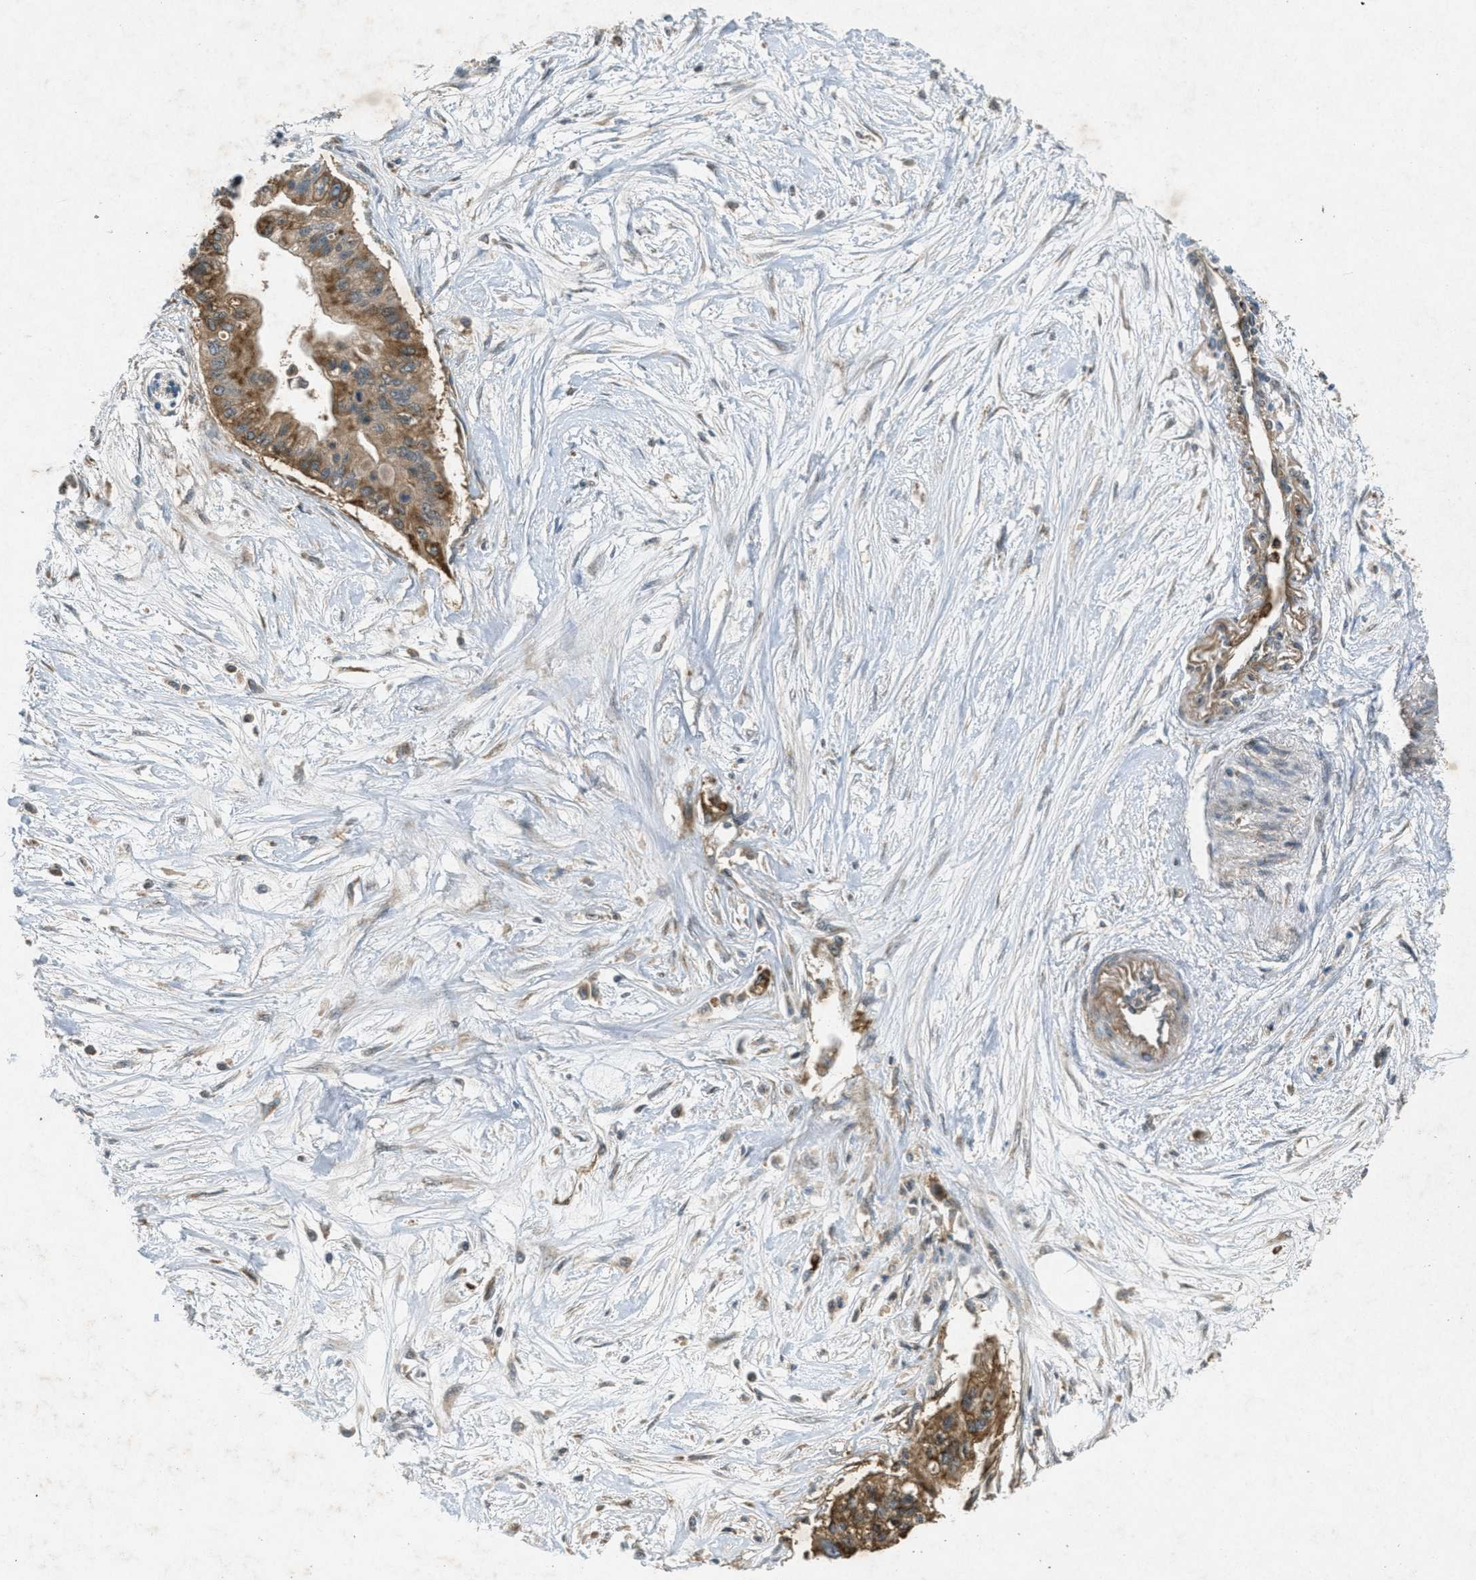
{"staining": {"intensity": "moderate", "quantity": ">75%", "location": "cytoplasmic/membranous"}, "tissue": "pancreatic cancer", "cell_type": "Tumor cells", "image_type": "cancer", "snomed": [{"axis": "morphology", "description": "Adenocarcinoma, NOS"}, {"axis": "topography", "description": "Pancreas"}], "caption": "Pancreatic cancer (adenocarcinoma) stained for a protein (brown) exhibits moderate cytoplasmic/membranous positive expression in approximately >75% of tumor cells.", "gene": "PPP1R15A", "patient": {"sex": "female", "age": 77}}